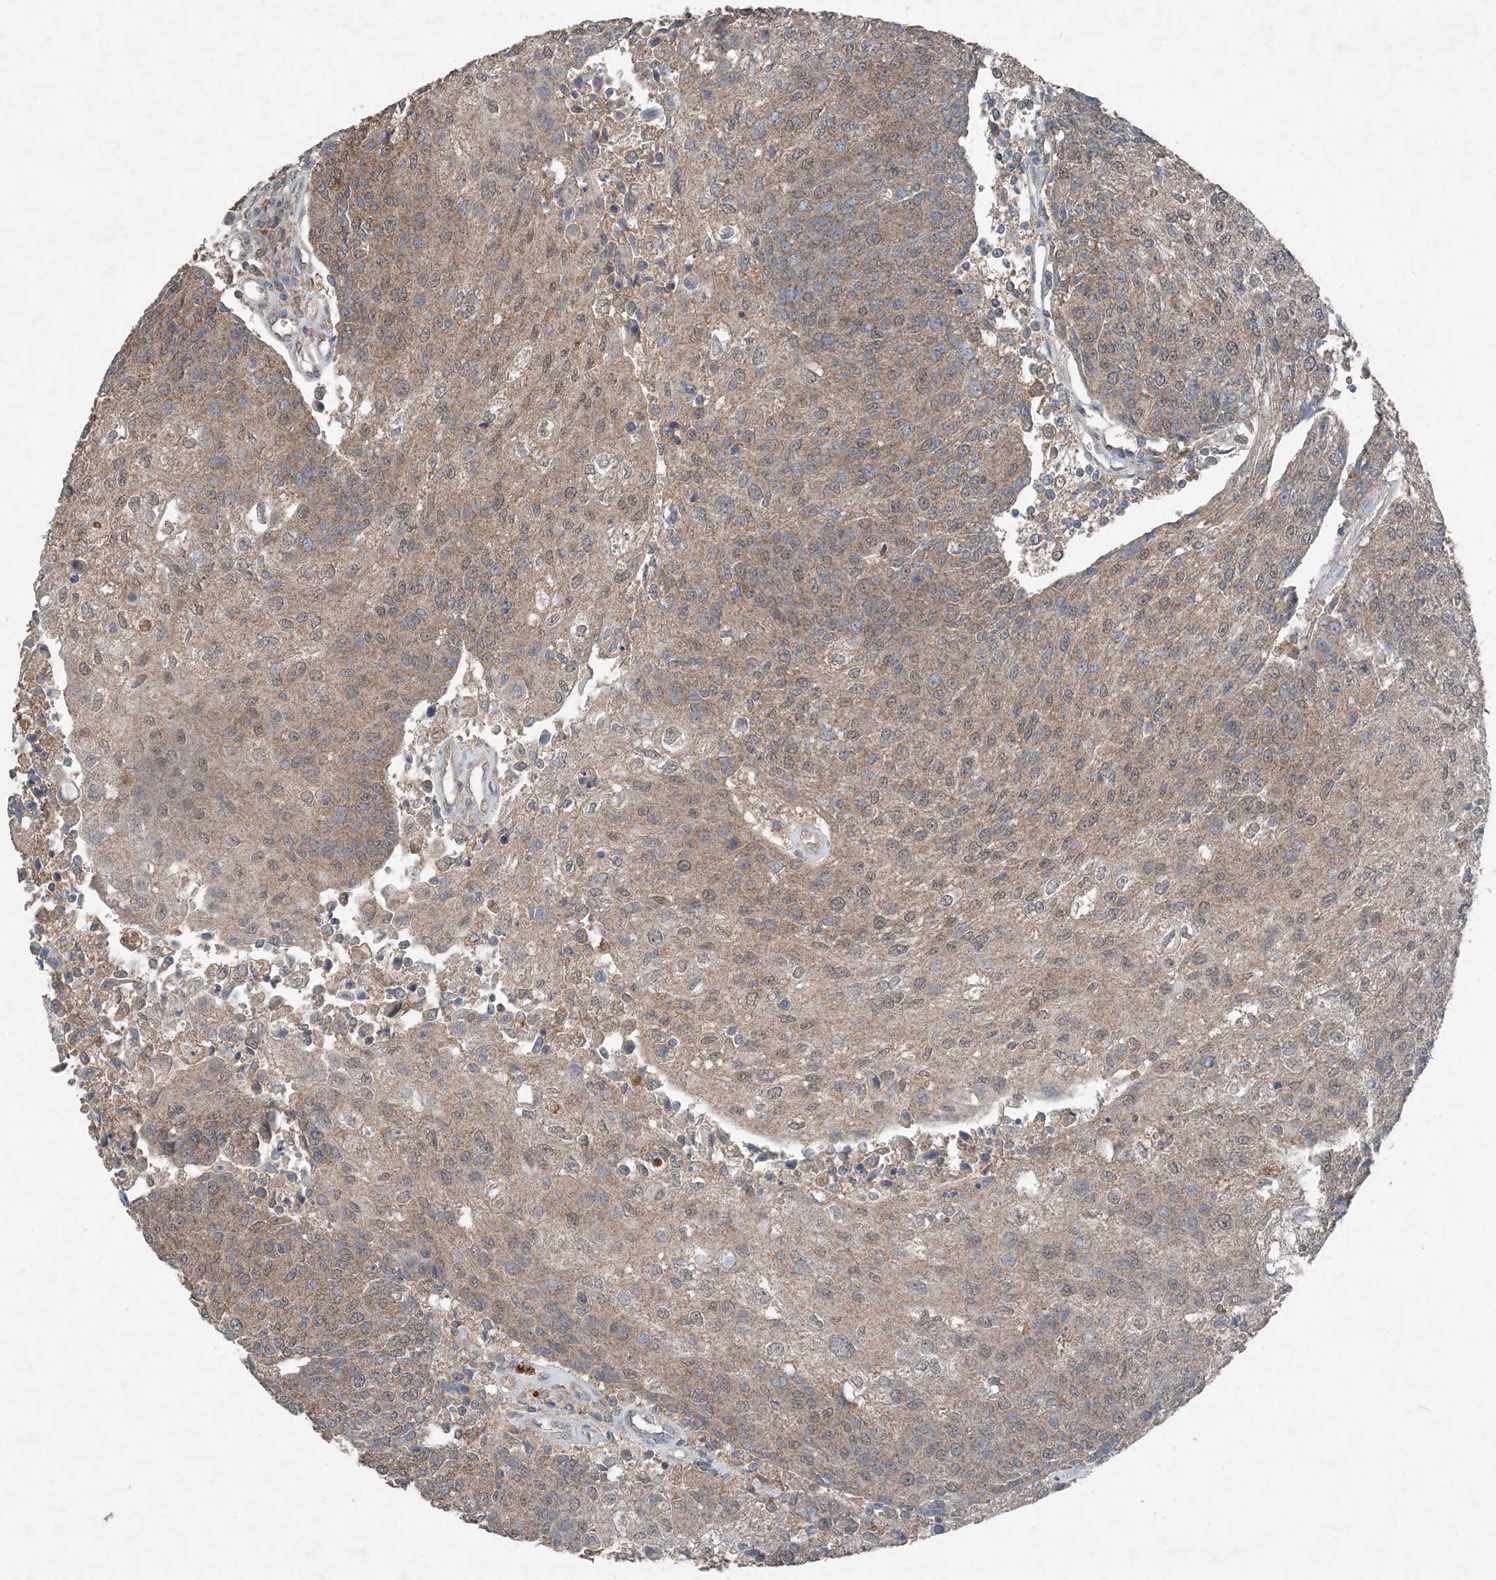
{"staining": {"intensity": "moderate", "quantity": ">75%", "location": "cytoplasmic/membranous,nuclear"}, "tissue": "urothelial cancer", "cell_type": "Tumor cells", "image_type": "cancer", "snomed": [{"axis": "morphology", "description": "Urothelial carcinoma, High grade"}, {"axis": "topography", "description": "Urinary bladder"}], "caption": "Tumor cells show moderate cytoplasmic/membranous and nuclear staining in approximately >75% of cells in urothelial carcinoma (high-grade).", "gene": "FCN3", "patient": {"sex": "female", "age": 85}}